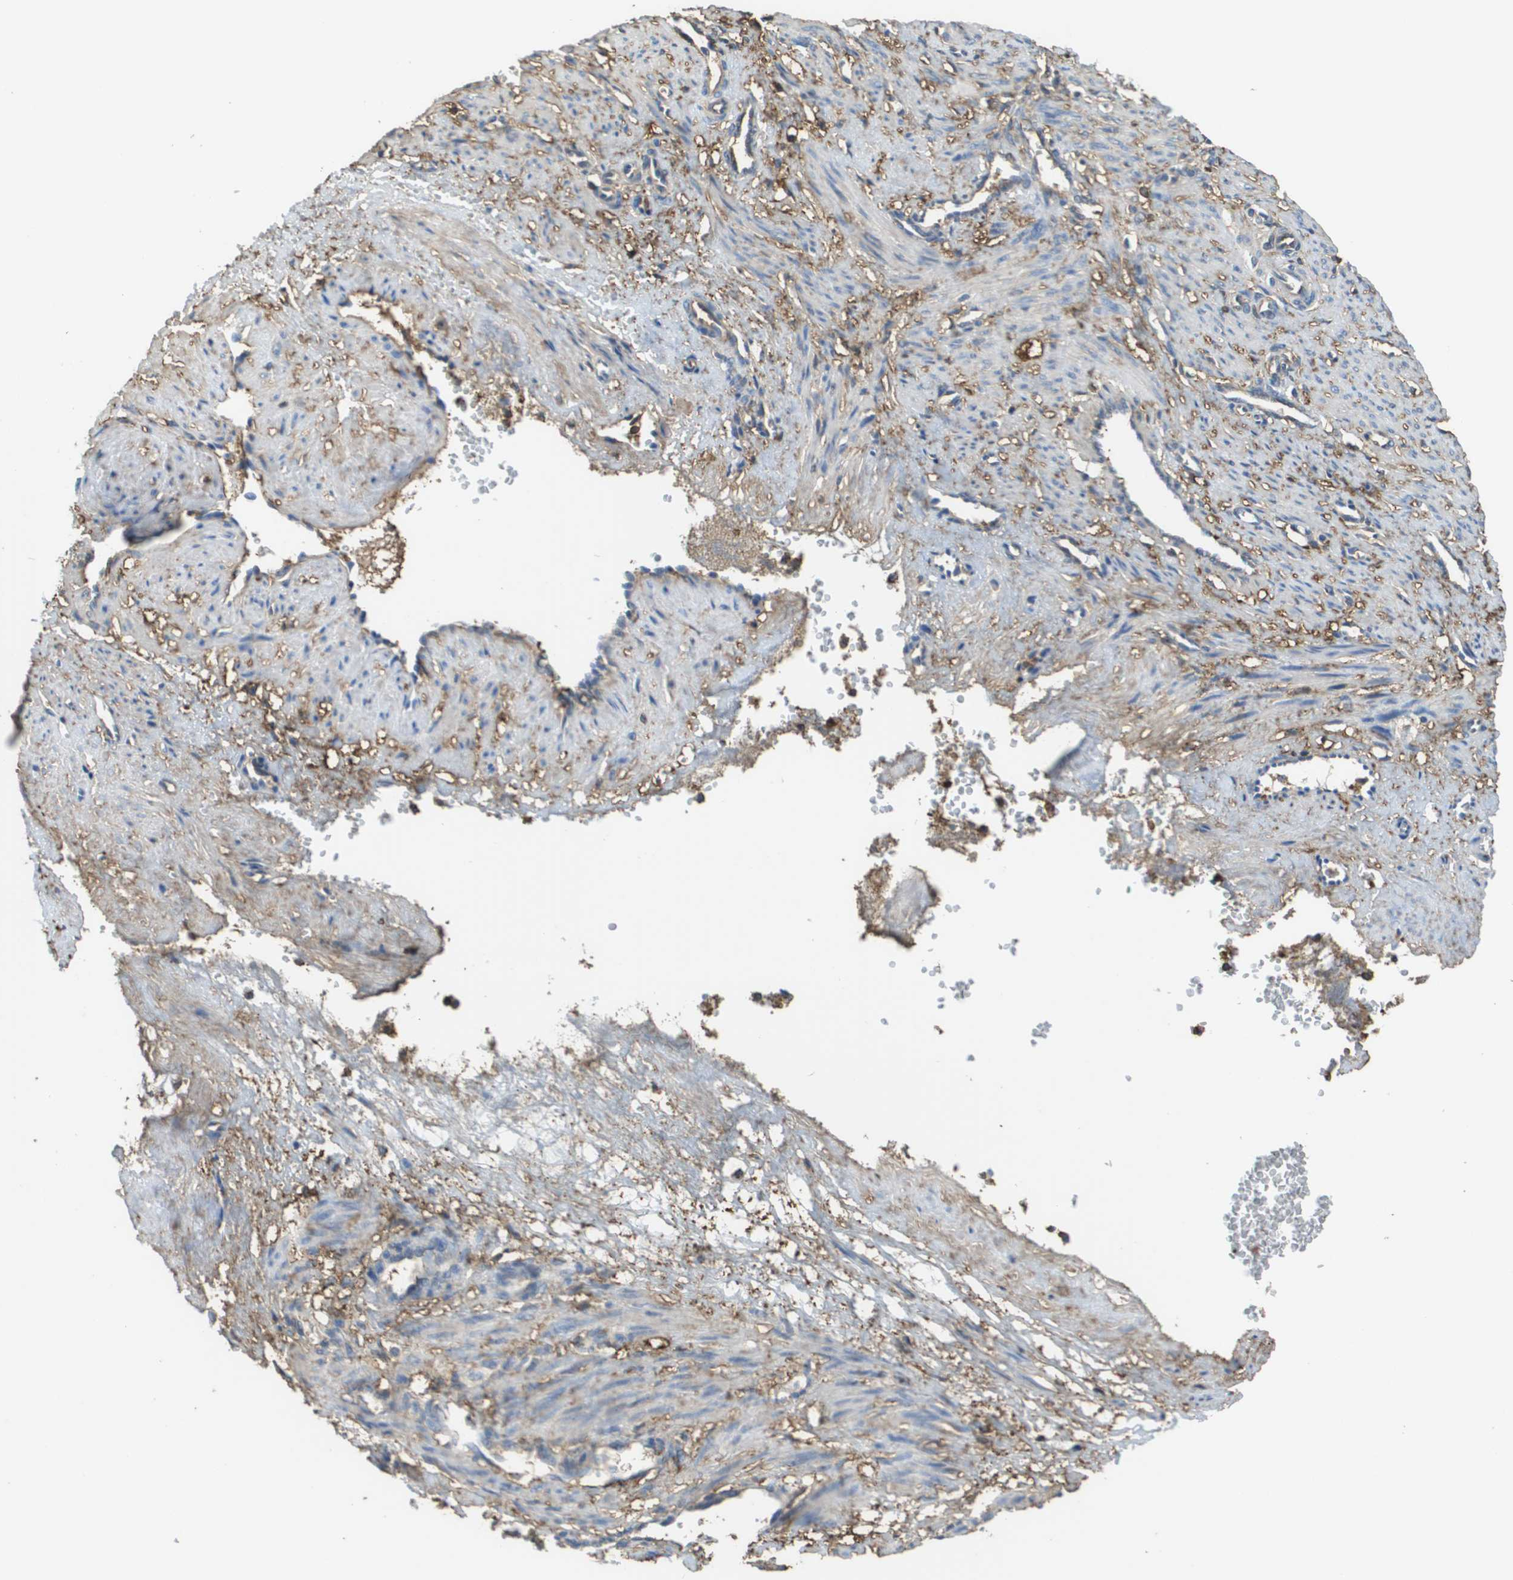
{"staining": {"intensity": "moderate", "quantity": "<25%", "location": "cytoplasmic/membranous"}, "tissue": "smooth muscle", "cell_type": "Smooth muscle cells", "image_type": "normal", "snomed": [{"axis": "morphology", "description": "Normal tissue, NOS"}, {"axis": "topography", "description": "Endometrium"}], "caption": "This photomicrograph demonstrates normal smooth muscle stained with immunohistochemistry (IHC) to label a protein in brown. The cytoplasmic/membranous of smooth muscle cells show moderate positivity for the protein. Nuclei are counter-stained blue.", "gene": "PASK", "patient": {"sex": "female", "age": 33}}